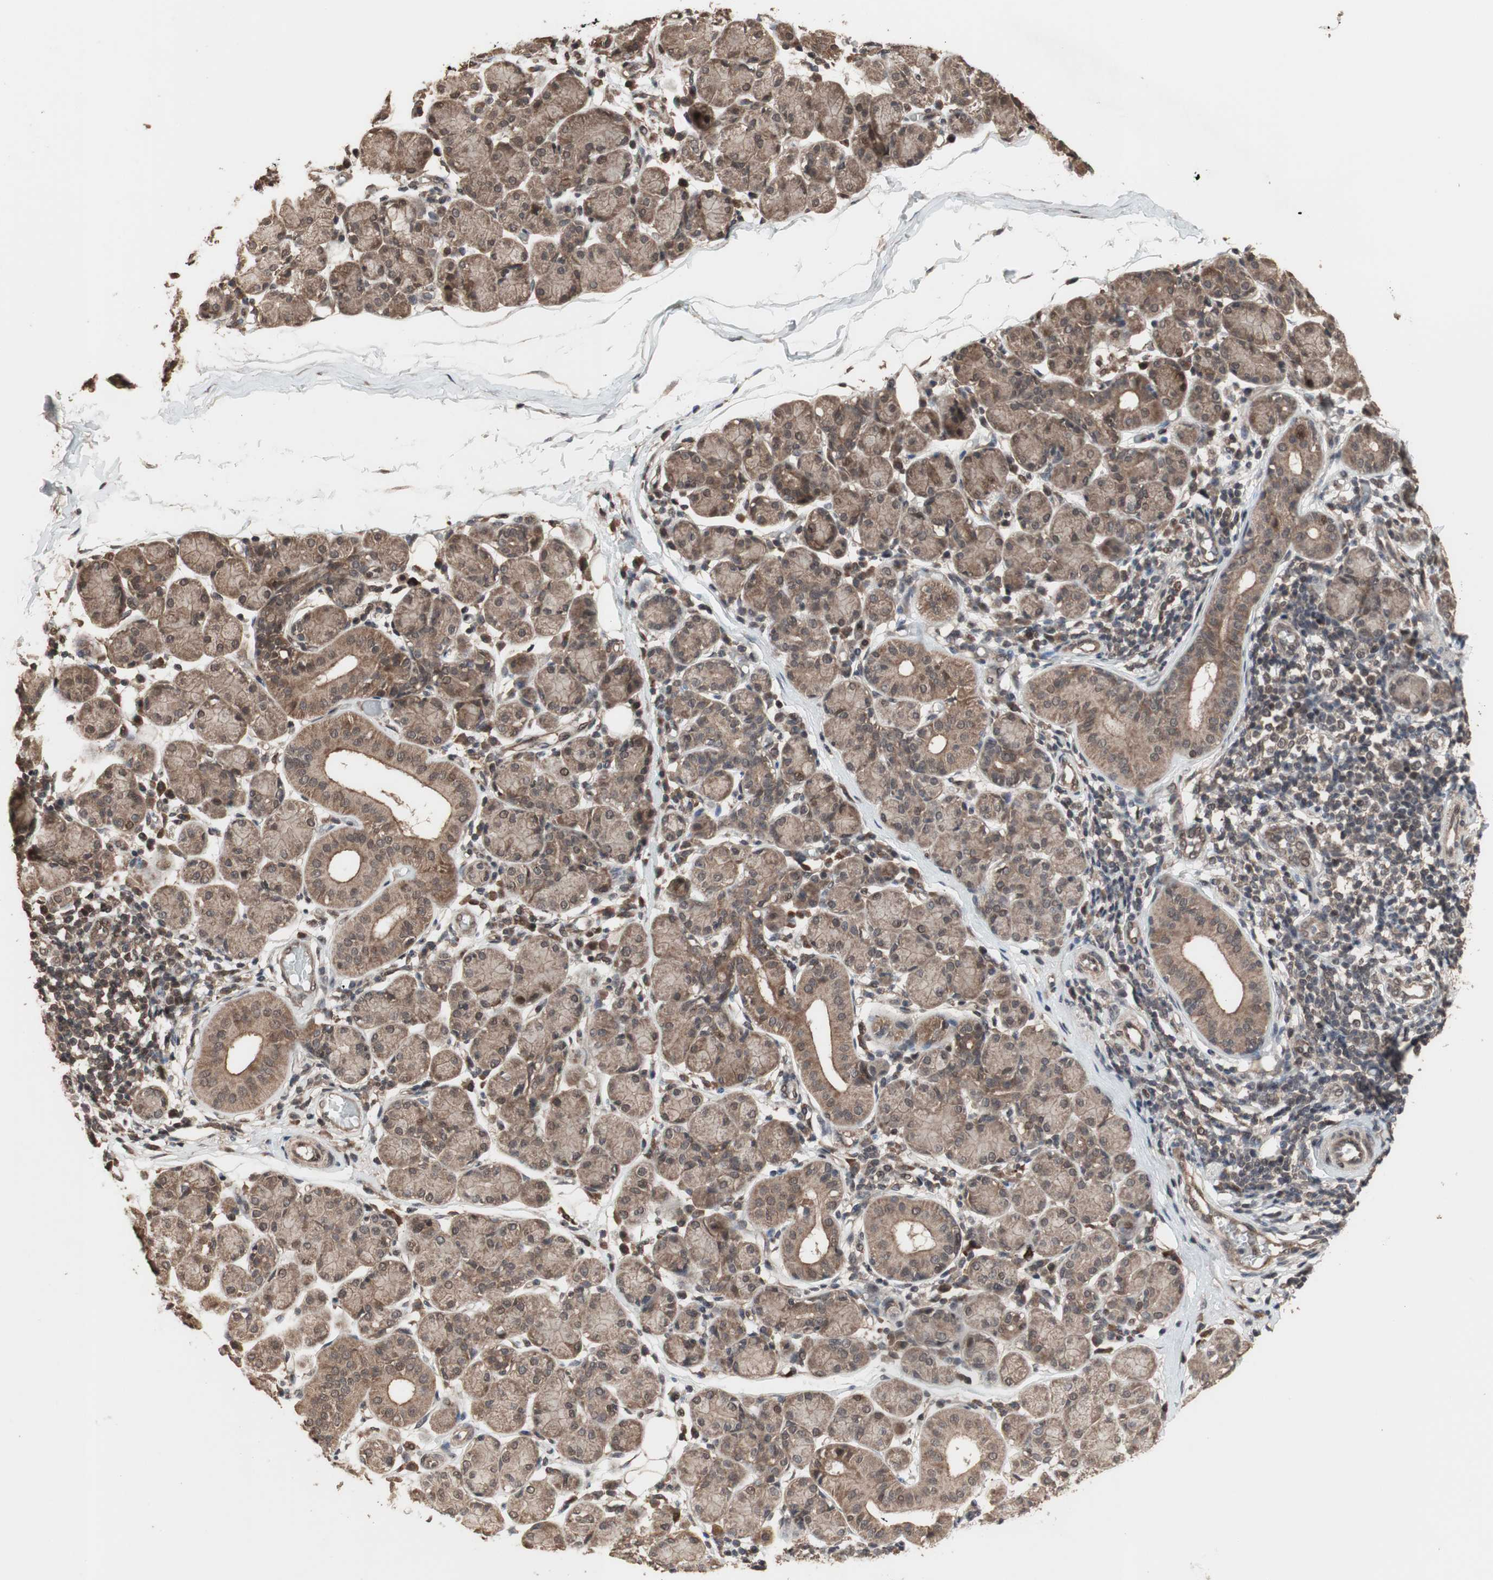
{"staining": {"intensity": "moderate", "quantity": "25%-75%", "location": "cytoplasmic/membranous"}, "tissue": "salivary gland", "cell_type": "Glandular cells", "image_type": "normal", "snomed": [{"axis": "morphology", "description": "Normal tissue, NOS"}, {"axis": "morphology", "description": "Inflammation, NOS"}, {"axis": "topography", "description": "Lymph node"}, {"axis": "topography", "description": "Salivary gland"}], "caption": "Approximately 25%-75% of glandular cells in unremarkable salivary gland reveal moderate cytoplasmic/membranous protein positivity as visualized by brown immunohistochemical staining.", "gene": "KANSL1", "patient": {"sex": "male", "age": 3}}